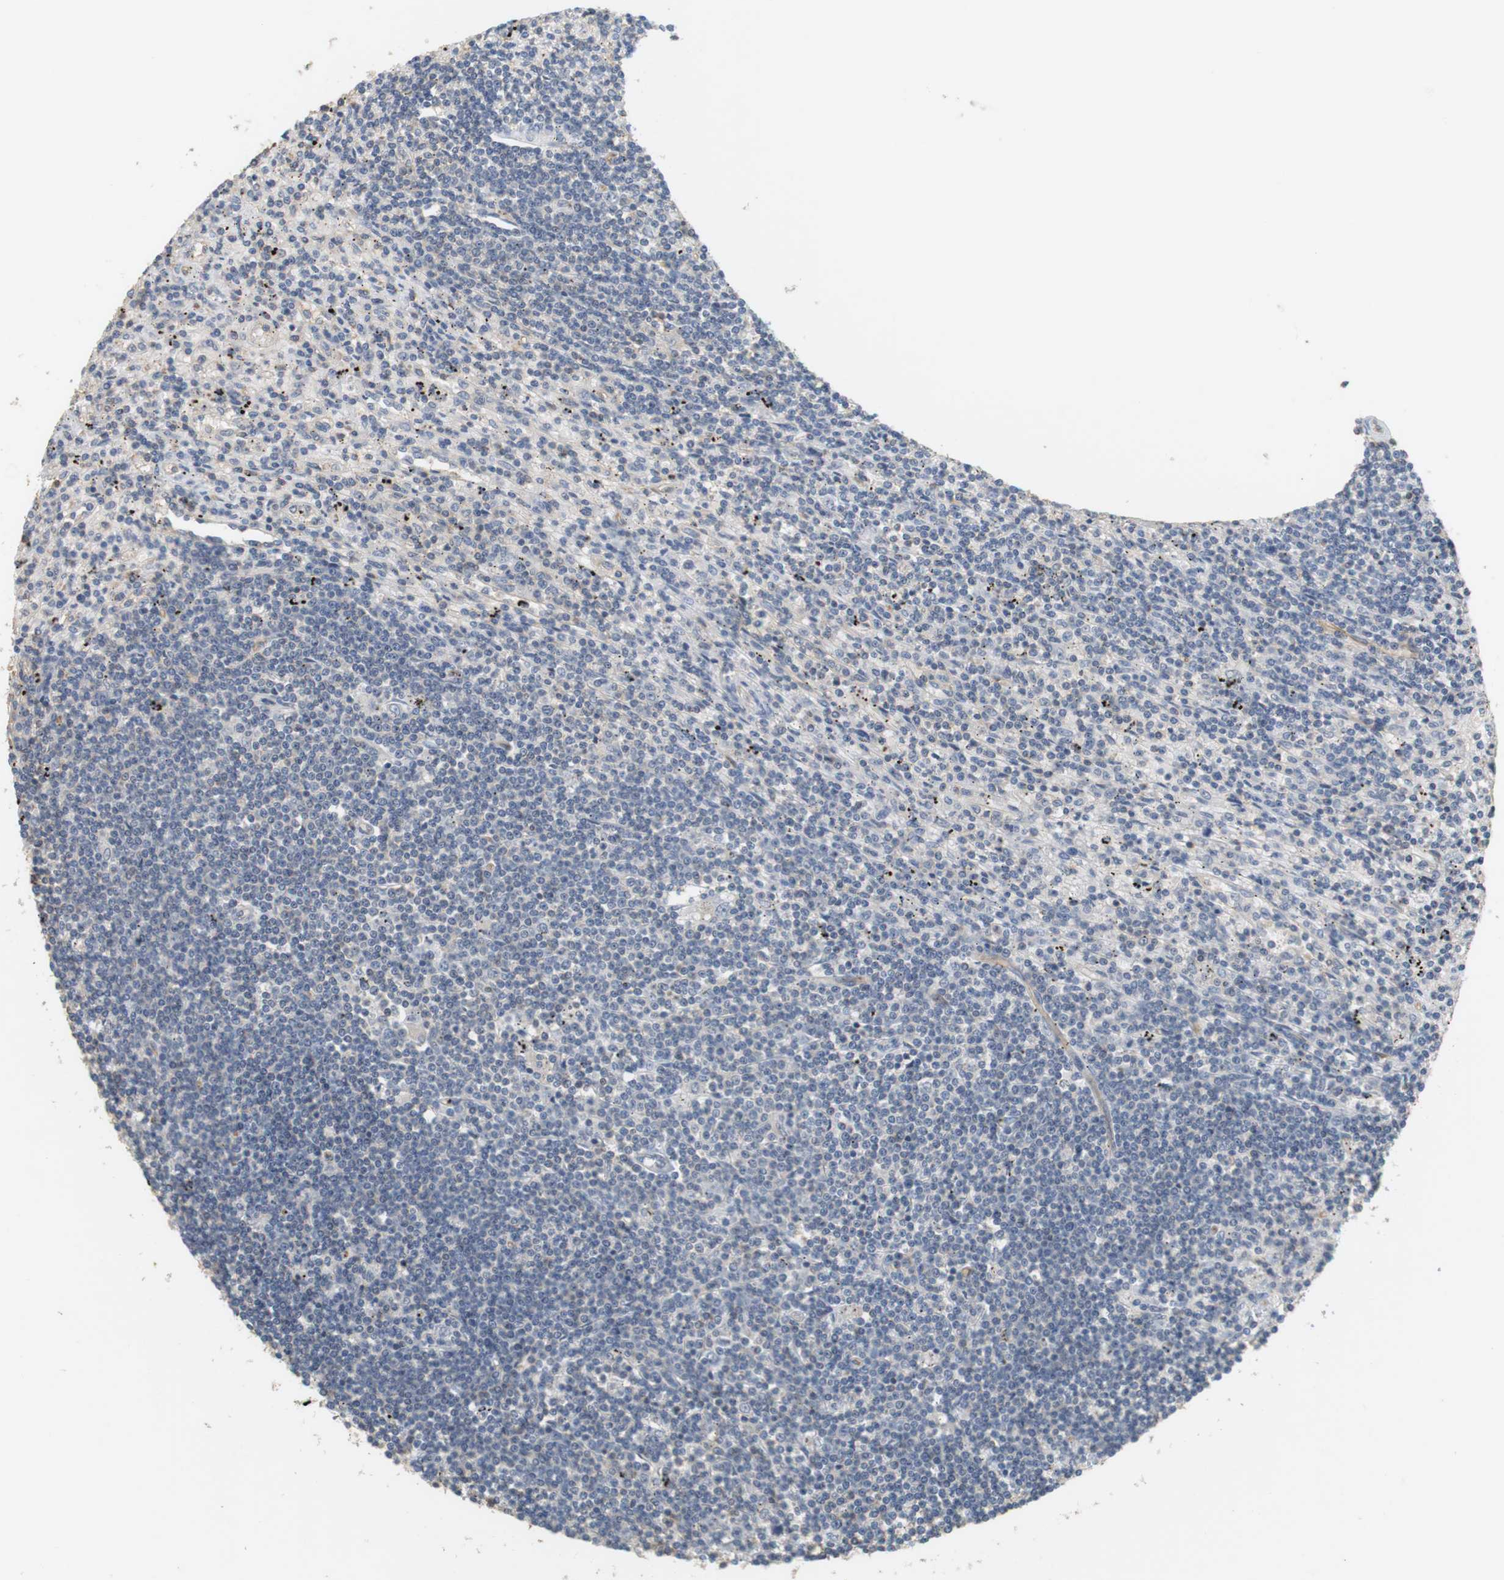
{"staining": {"intensity": "negative", "quantity": "none", "location": "none"}, "tissue": "lymphoma", "cell_type": "Tumor cells", "image_type": "cancer", "snomed": [{"axis": "morphology", "description": "Malignant lymphoma, non-Hodgkin's type, Low grade"}, {"axis": "topography", "description": "Spleen"}], "caption": "There is no significant positivity in tumor cells of low-grade malignant lymphoma, non-Hodgkin's type.", "gene": "OSR1", "patient": {"sex": "male", "age": 76}}